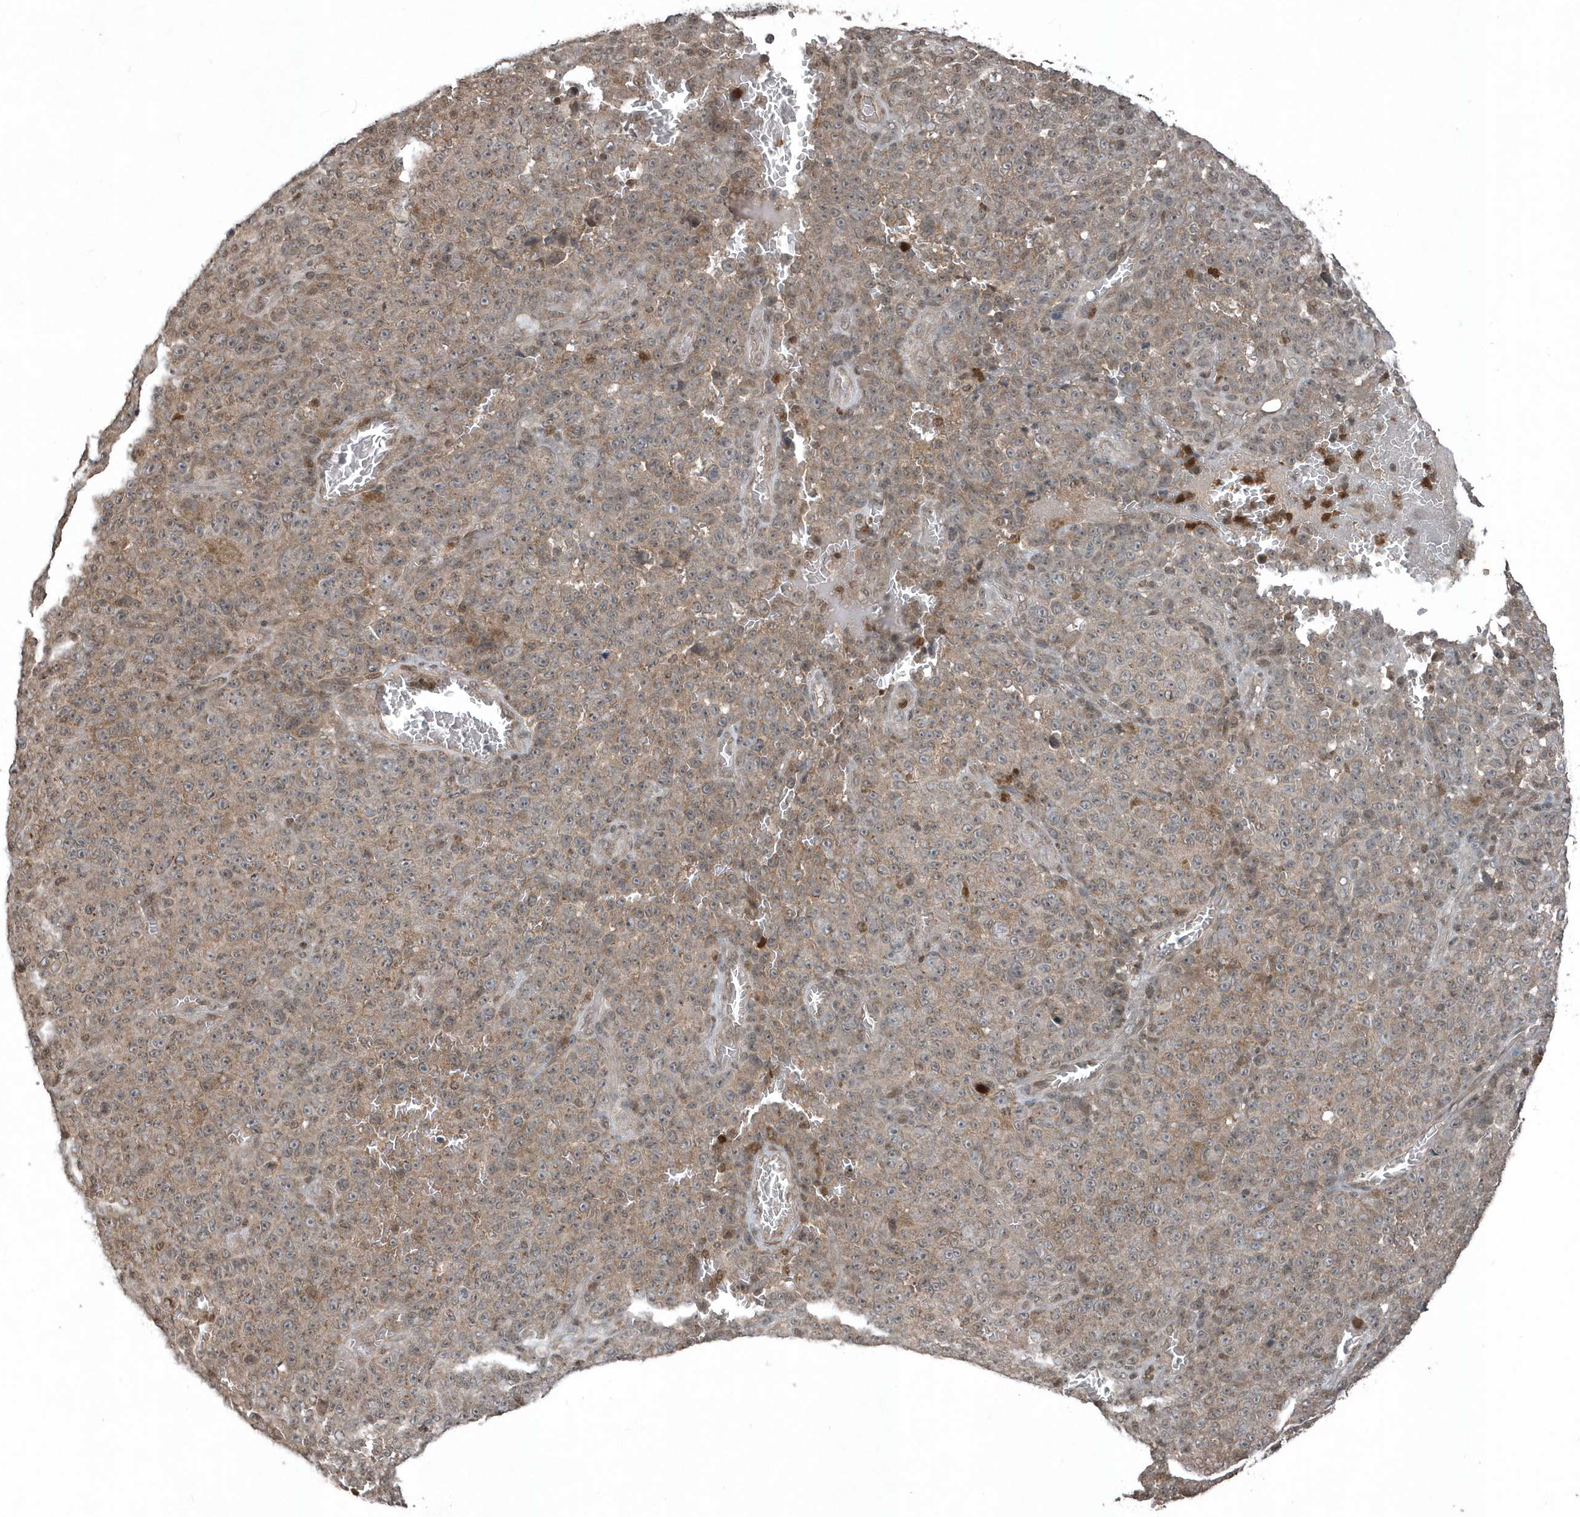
{"staining": {"intensity": "weak", "quantity": ">75%", "location": "cytoplasmic/membranous"}, "tissue": "melanoma", "cell_type": "Tumor cells", "image_type": "cancer", "snomed": [{"axis": "morphology", "description": "Malignant melanoma, NOS"}, {"axis": "topography", "description": "Skin"}], "caption": "Protein positivity by immunohistochemistry (IHC) displays weak cytoplasmic/membranous positivity in about >75% of tumor cells in malignant melanoma. (DAB IHC, brown staining for protein, blue staining for nuclei).", "gene": "EIF2B1", "patient": {"sex": "female", "age": 82}}